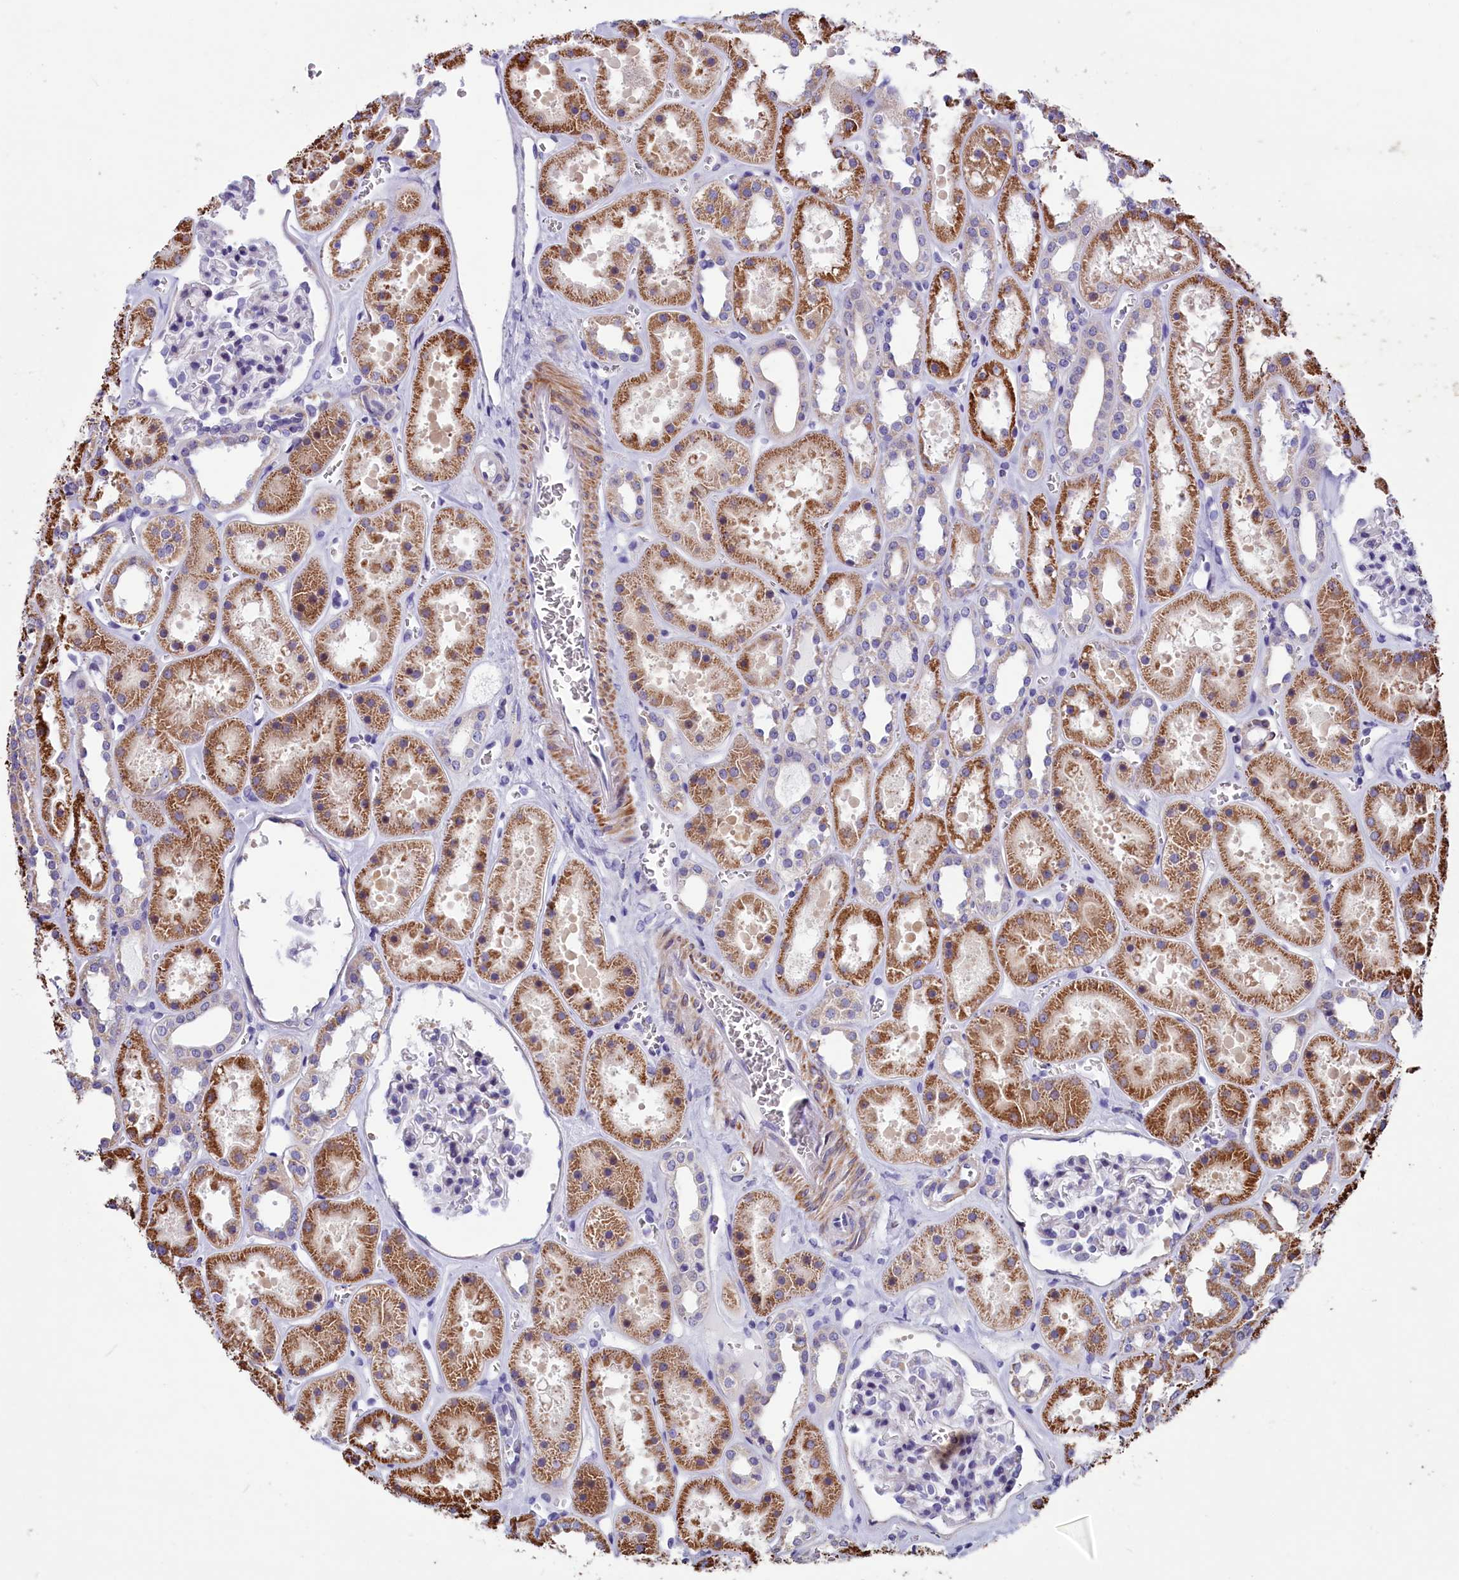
{"staining": {"intensity": "negative", "quantity": "none", "location": "none"}, "tissue": "kidney", "cell_type": "Cells in glomeruli", "image_type": "normal", "snomed": [{"axis": "morphology", "description": "Normal tissue, NOS"}, {"axis": "topography", "description": "Kidney"}], "caption": "The image exhibits no staining of cells in glomeruli in unremarkable kidney.", "gene": "SCD5", "patient": {"sex": "female", "age": 41}}